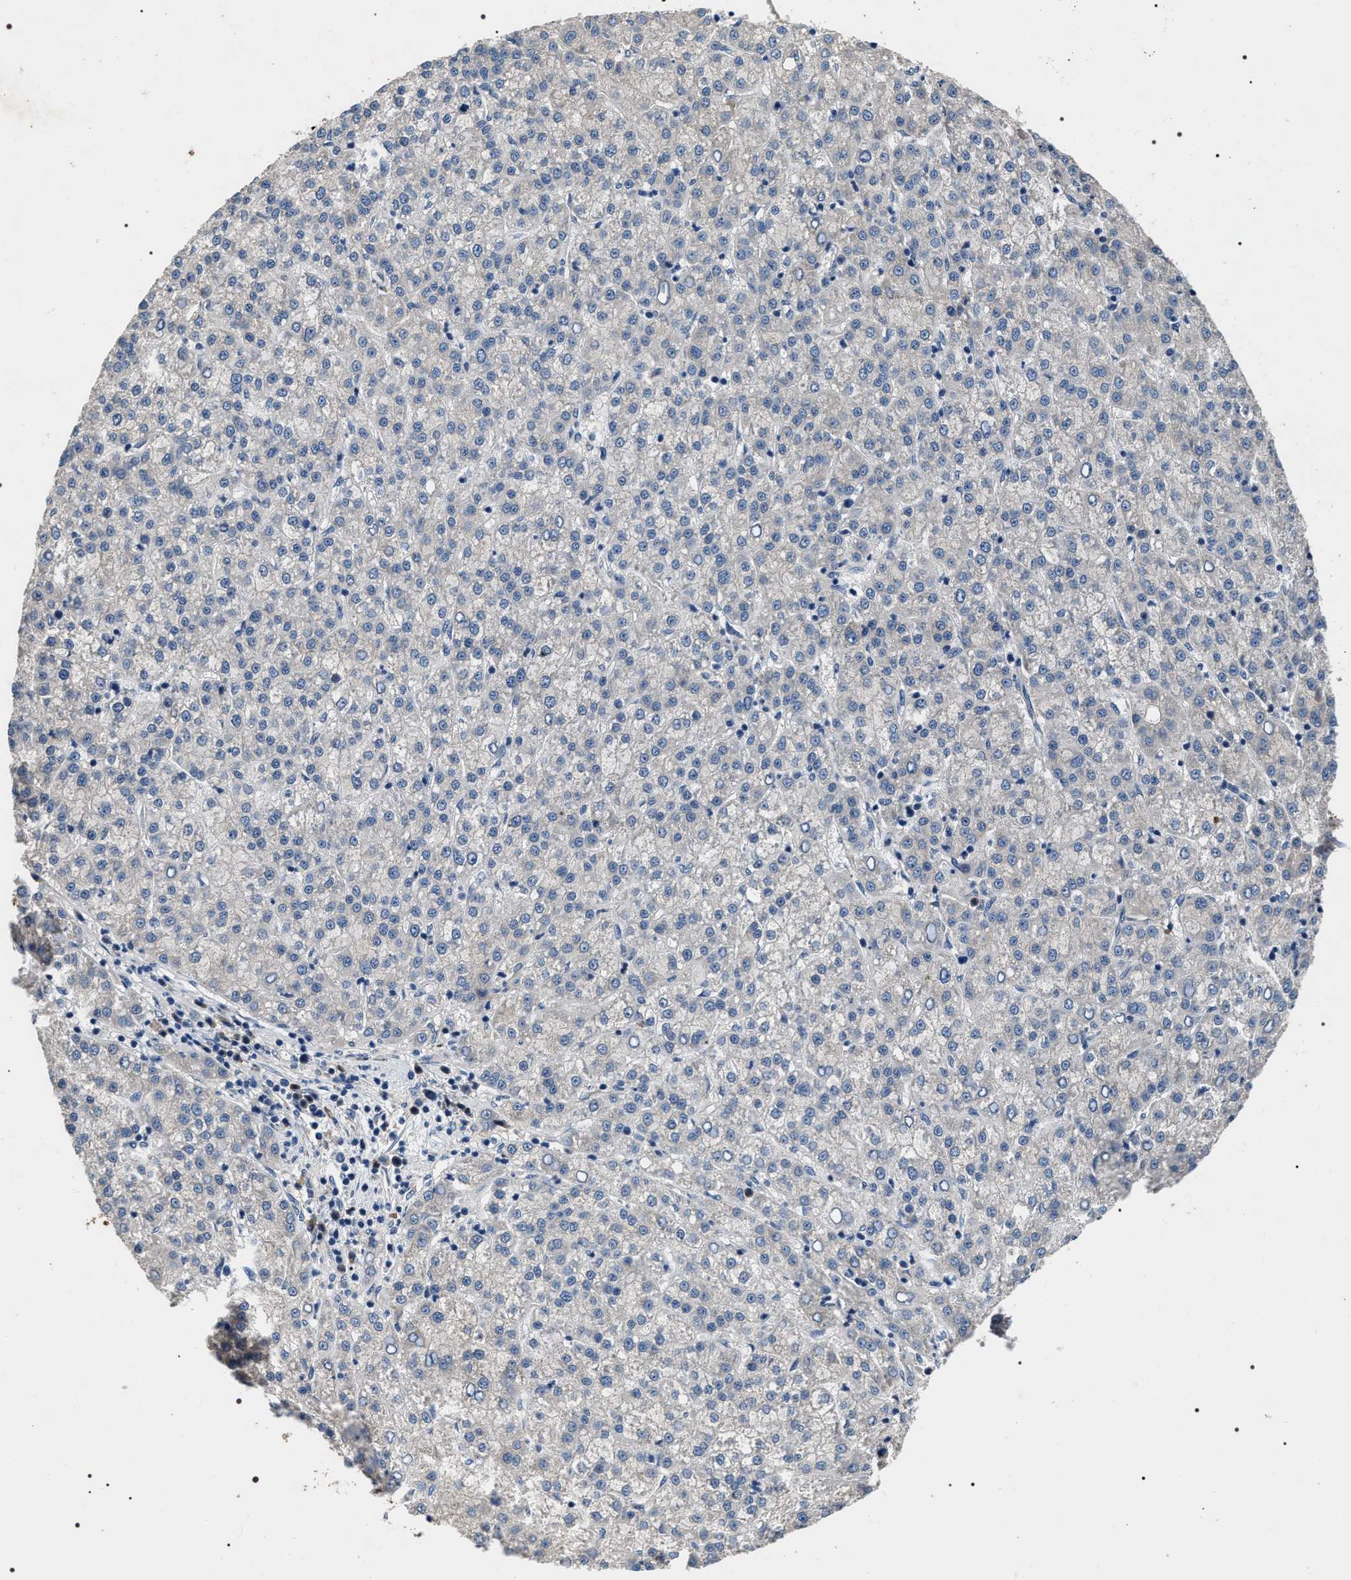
{"staining": {"intensity": "negative", "quantity": "none", "location": "none"}, "tissue": "liver cancer", "cell_type": "Tumor cells", "image_type": "cancer", "snomed": [{"axis": "morphology", "description": "Carcinoma, Hepatocellular, NOS"}, {"axis": "topography", "description": "Liver"}], "caption": "IHC of human liver cancer reveals no expression in tumor cells.", "gene": "IFT81", "patient": {"sex": "female", "age": 58}}